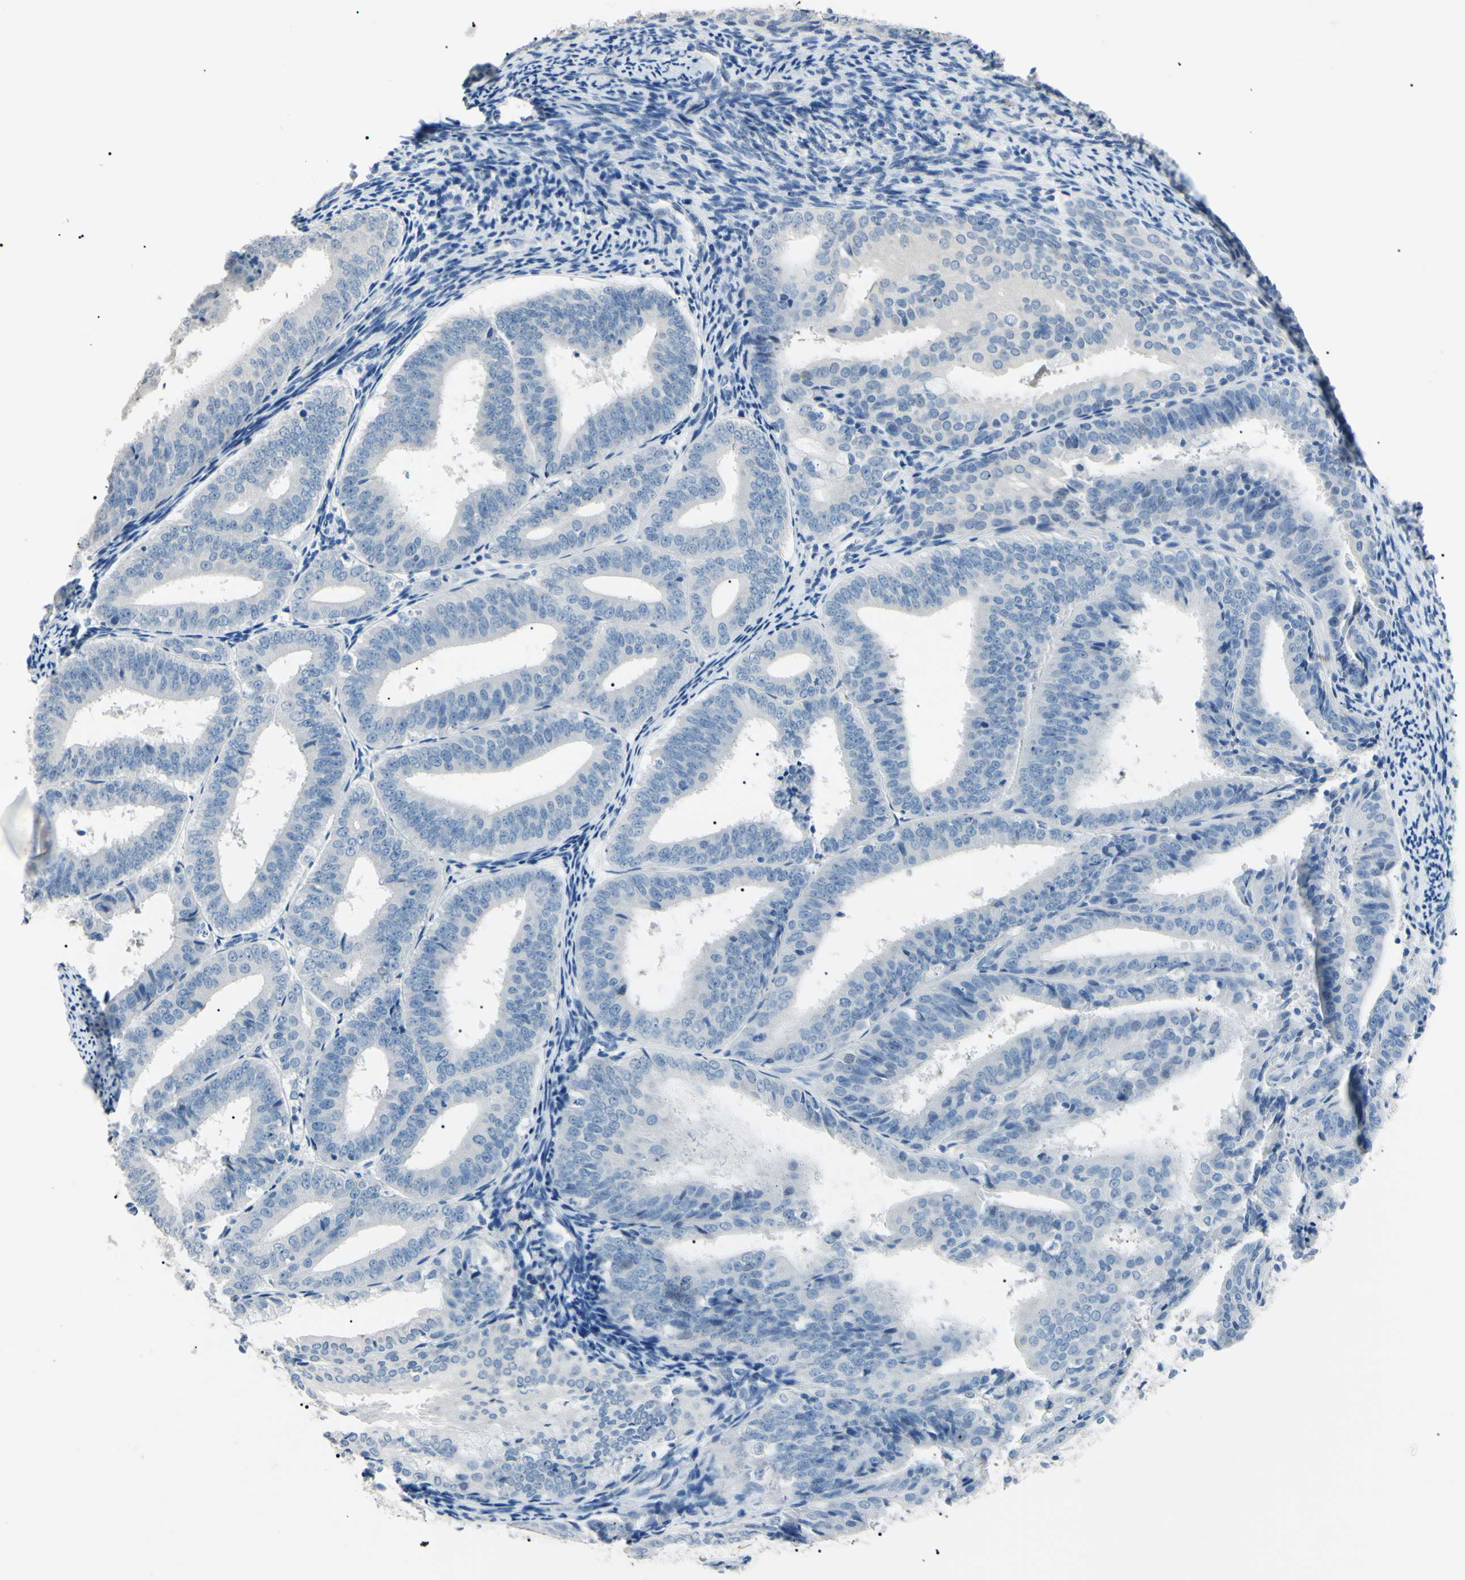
{"staining": {"intensity": "negative", "quantity": "none", "location": "none"}, "tissue": "endometrial cancer", "cell_type": "Tumor cells", "image_type": "cancer", "snomed": [{"axis": "morphology", "description": "Adenocarcinoma, NOS"}, {"axis": "topography", "description": "Endometrium"}], "caption": "This is an immunohistochemistry (IHC) histopathology image of human adenocarcinoma (endometrial). There is no positivity in tumor cells.", "gene": "CGB3", "patient": {"sex": "female", "age": 63}}